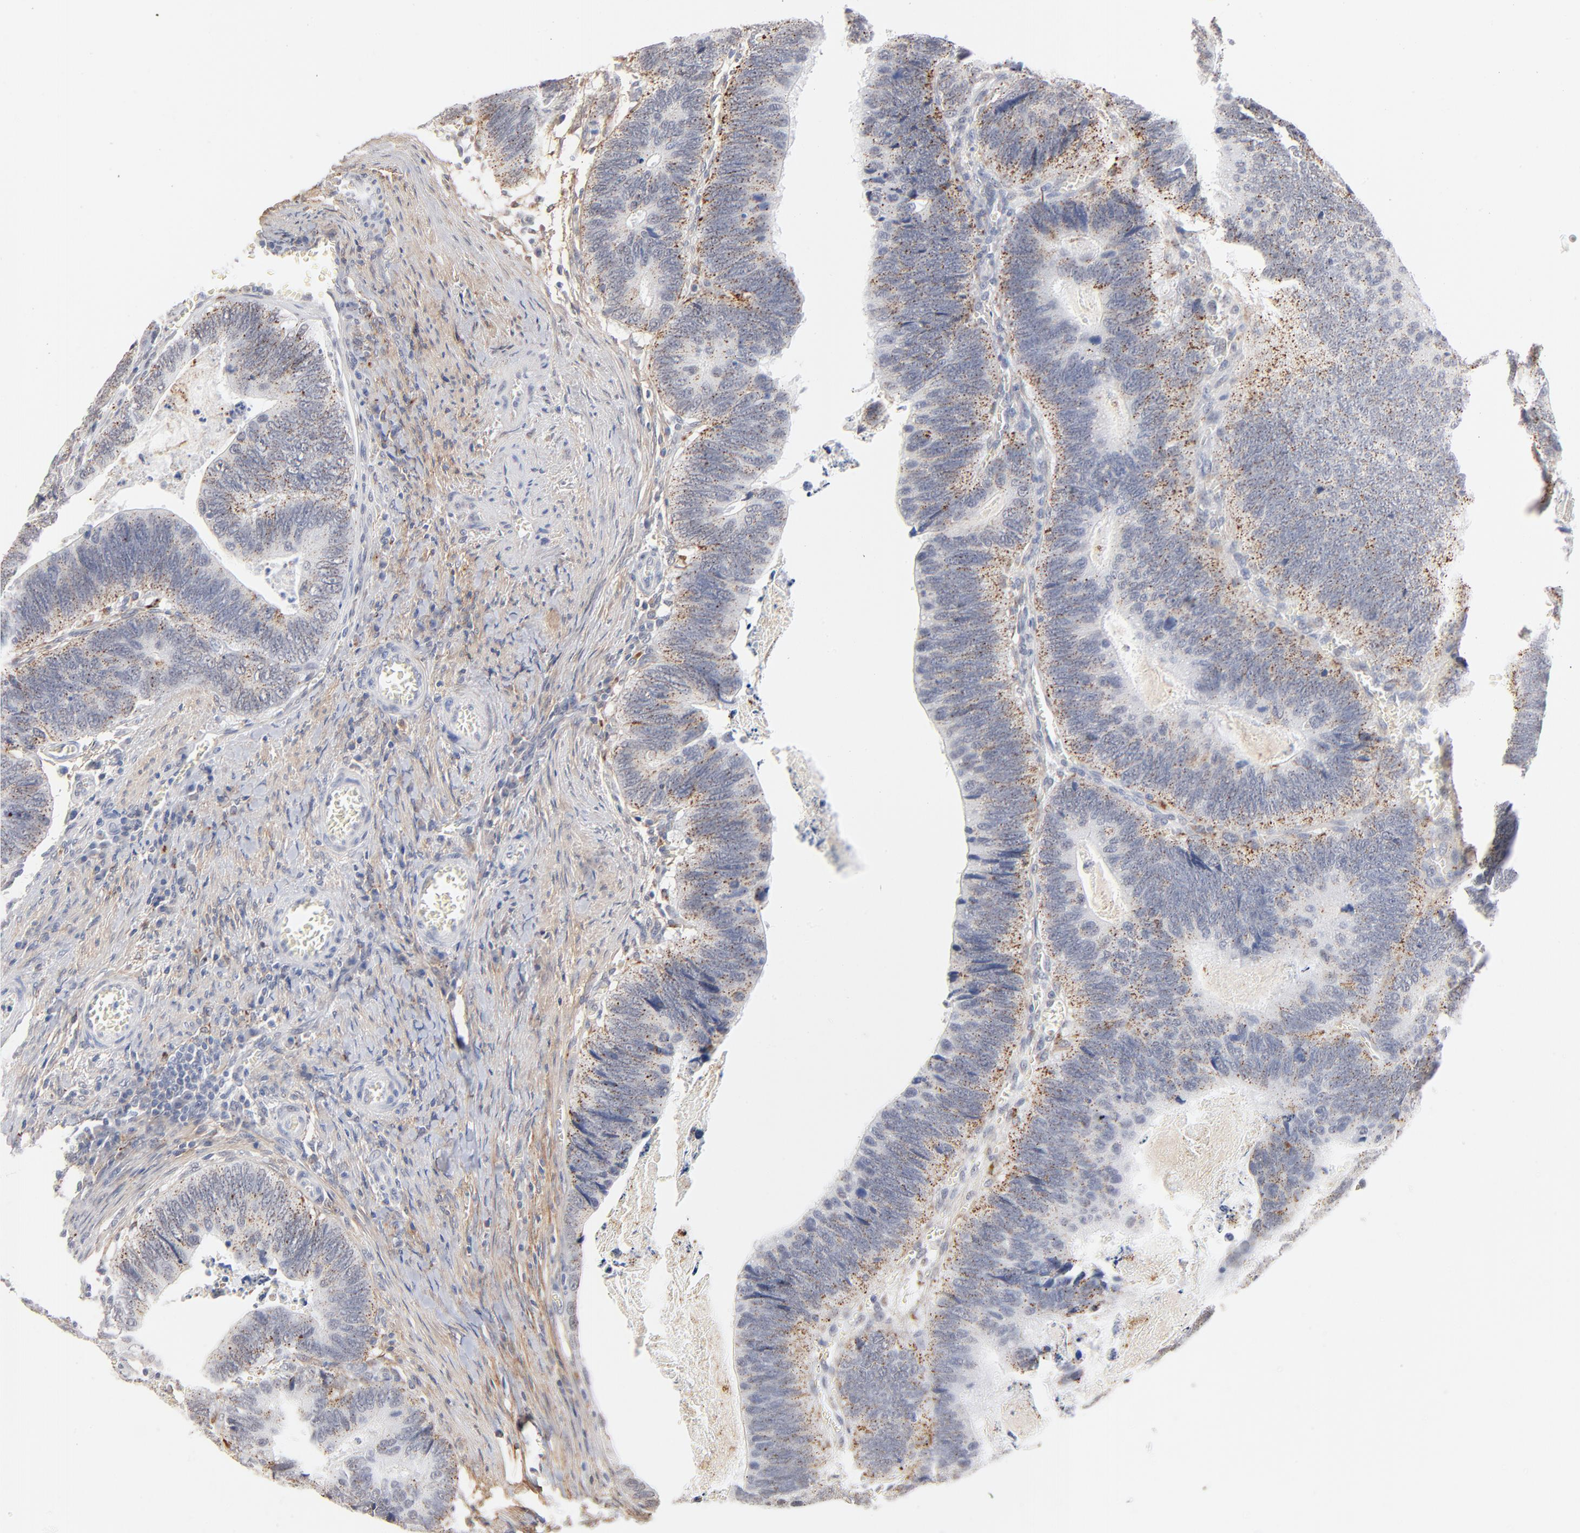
{"staining": {"intensity": "moderate", "quantity": "25%-75%", "location": "cytoplasmic/membranous"}, "tissue": "colorectal cancer", "cell_type": "Tumor cells", "image_type": "cancer", "snomed": [{"axis": "morphology", "description": "Adenocarcinoma, NOS"}, {"axis": "topography", "description": "Colon"}], "caption": "Moderate cytoplasmic/membranous staining for a protein is identified in about 25%-75% of tumor cells of colorectal cancer (adenocarcinoma) using IHC.", "gene": "LTBP2", "patient": {"sex": "male", "age": 72}}